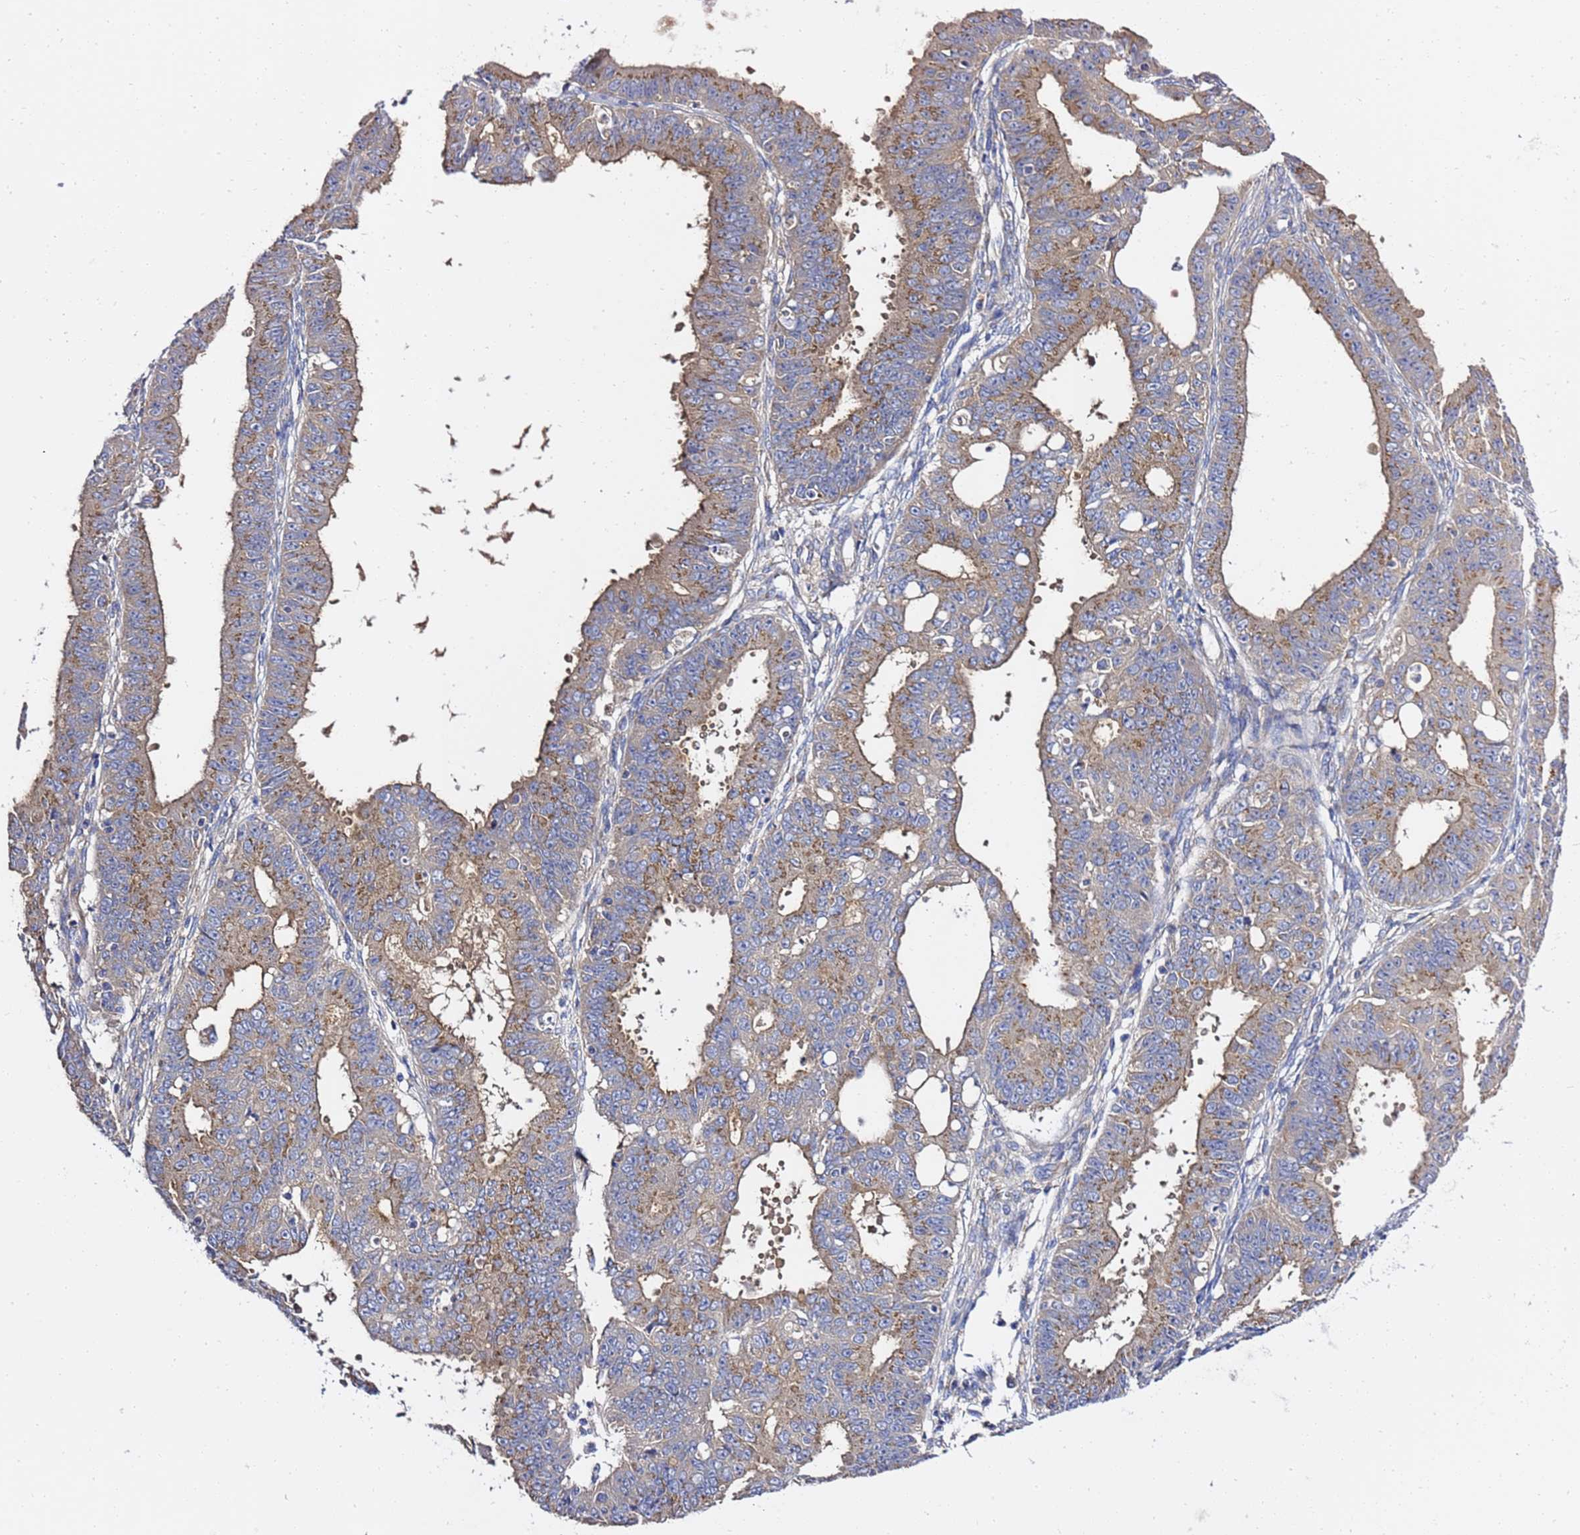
{"staining": {"intensity": "moderate", "quantity": ">75%", "location": "cytoplasmic/membranous"}, "tissue": "ovarian cancer", "cell_type": "Tumor cells", "image_type": "cancer", "snomed": [{"axis": "morphology", "description": "Carcinoma, endometroid"}, {"axis": "topography", "description": "Appendix"}, {"axis": "topography", "description": "Ovary"}], "caption": "Protein staining by IHC displays moderate cytoplasmic/membranous positivity in about >75% of tumor cells in ovarian cancer (endometroid carcinoma). Nuclei are stained in blue.", "gene": "ANAPC1", "patient": {"sex": "female", "age": 42}}